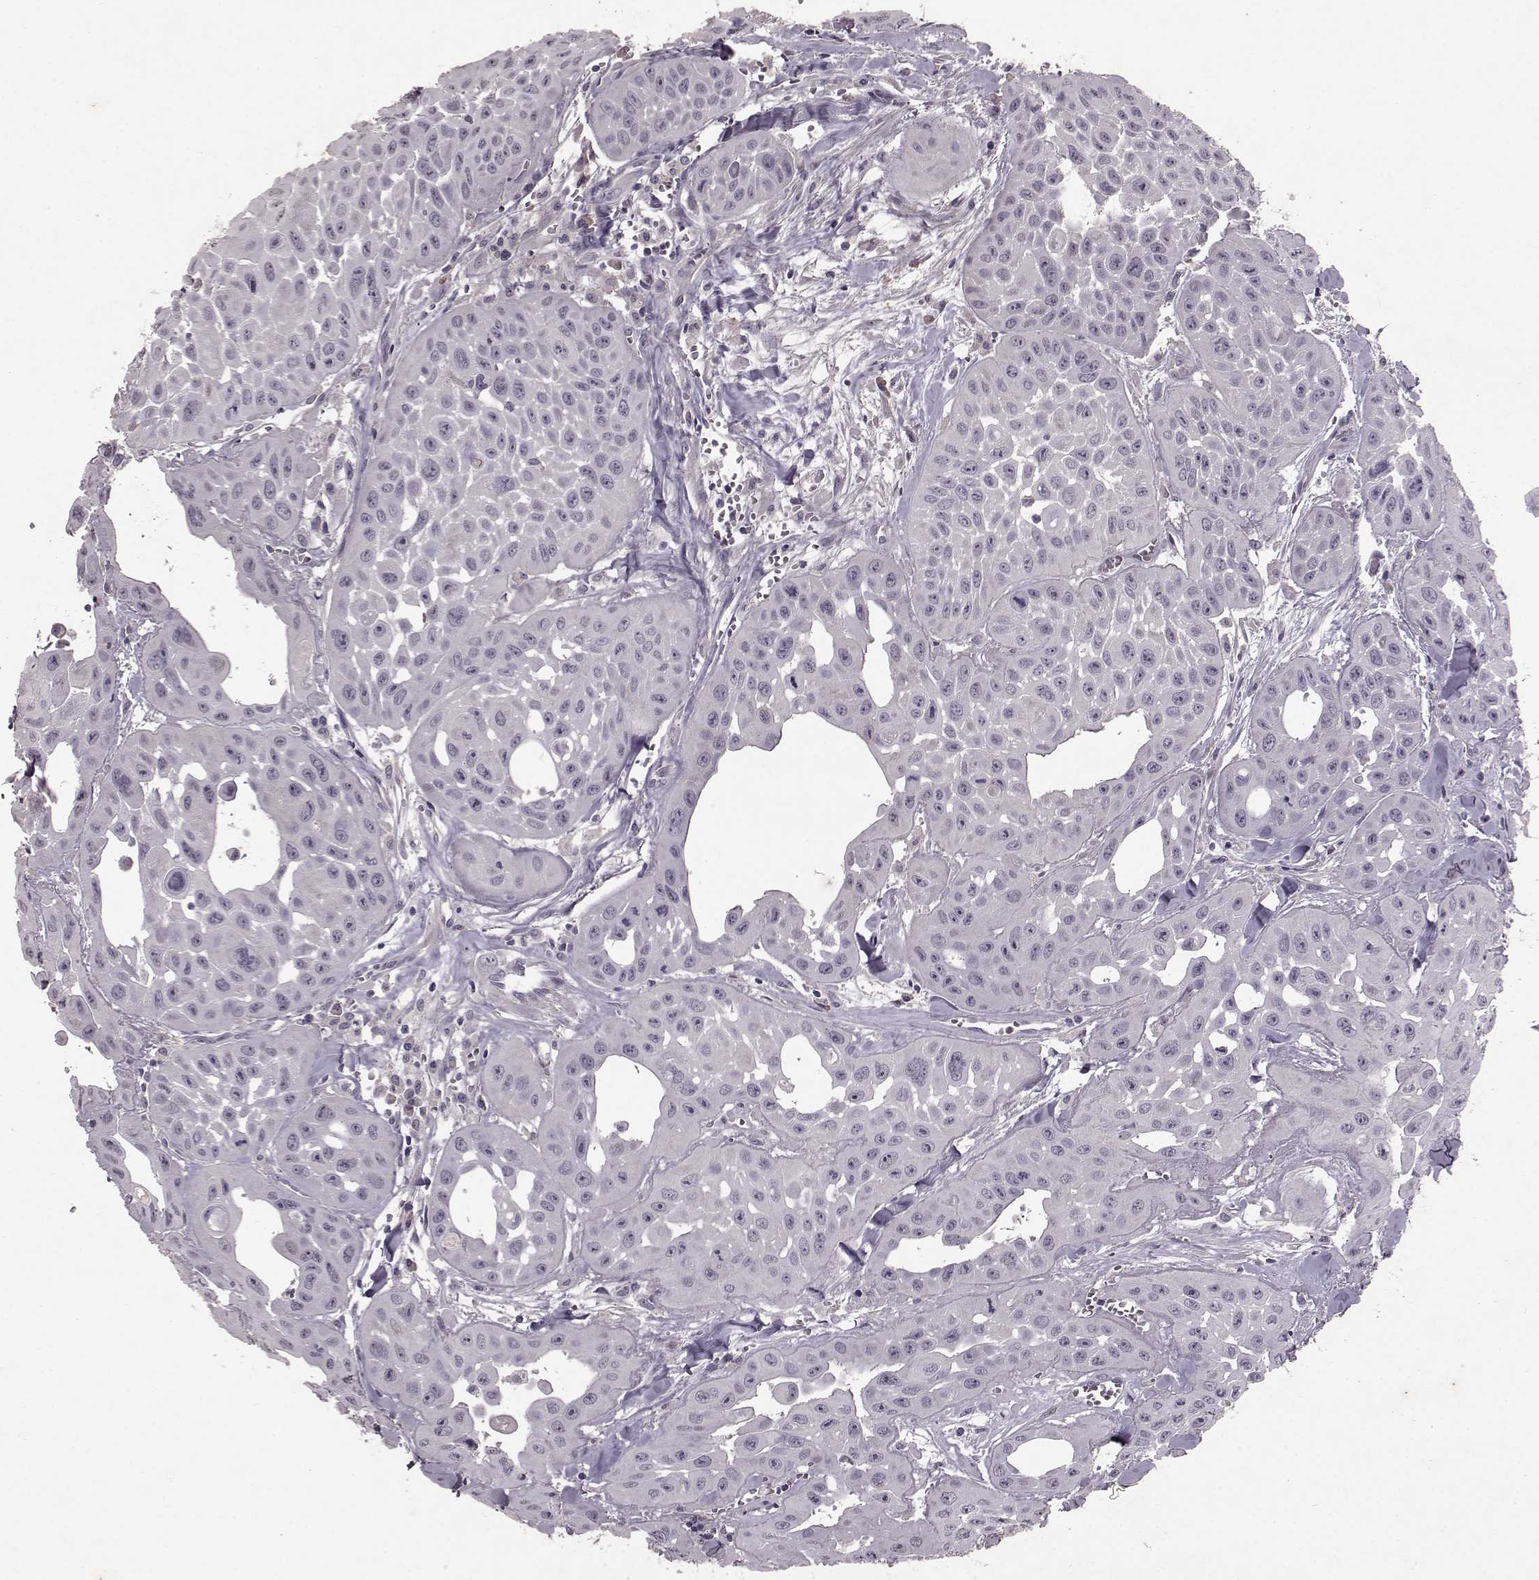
{"staining": {"intensity": "negative", "quantity": "none", "location": "none"}, "tissue": "head and neck cancer", "cell_type": "Tumor cells", "image_type": "cancer", "snomed": [{"axis": "morphology", "description": "Adenocarcinoma, NOS"}, {"axis": "topography", "description": "Head-Neck"}], "caption": "IHC of adenocarcinoma (head and neck) displays no positivity in tumor cells. (Brightfield microscopy of DAB immunohistochemistry at high magnification).", "gene": "FRRS1L", "patient": {"sex": "male", "age": 73}}